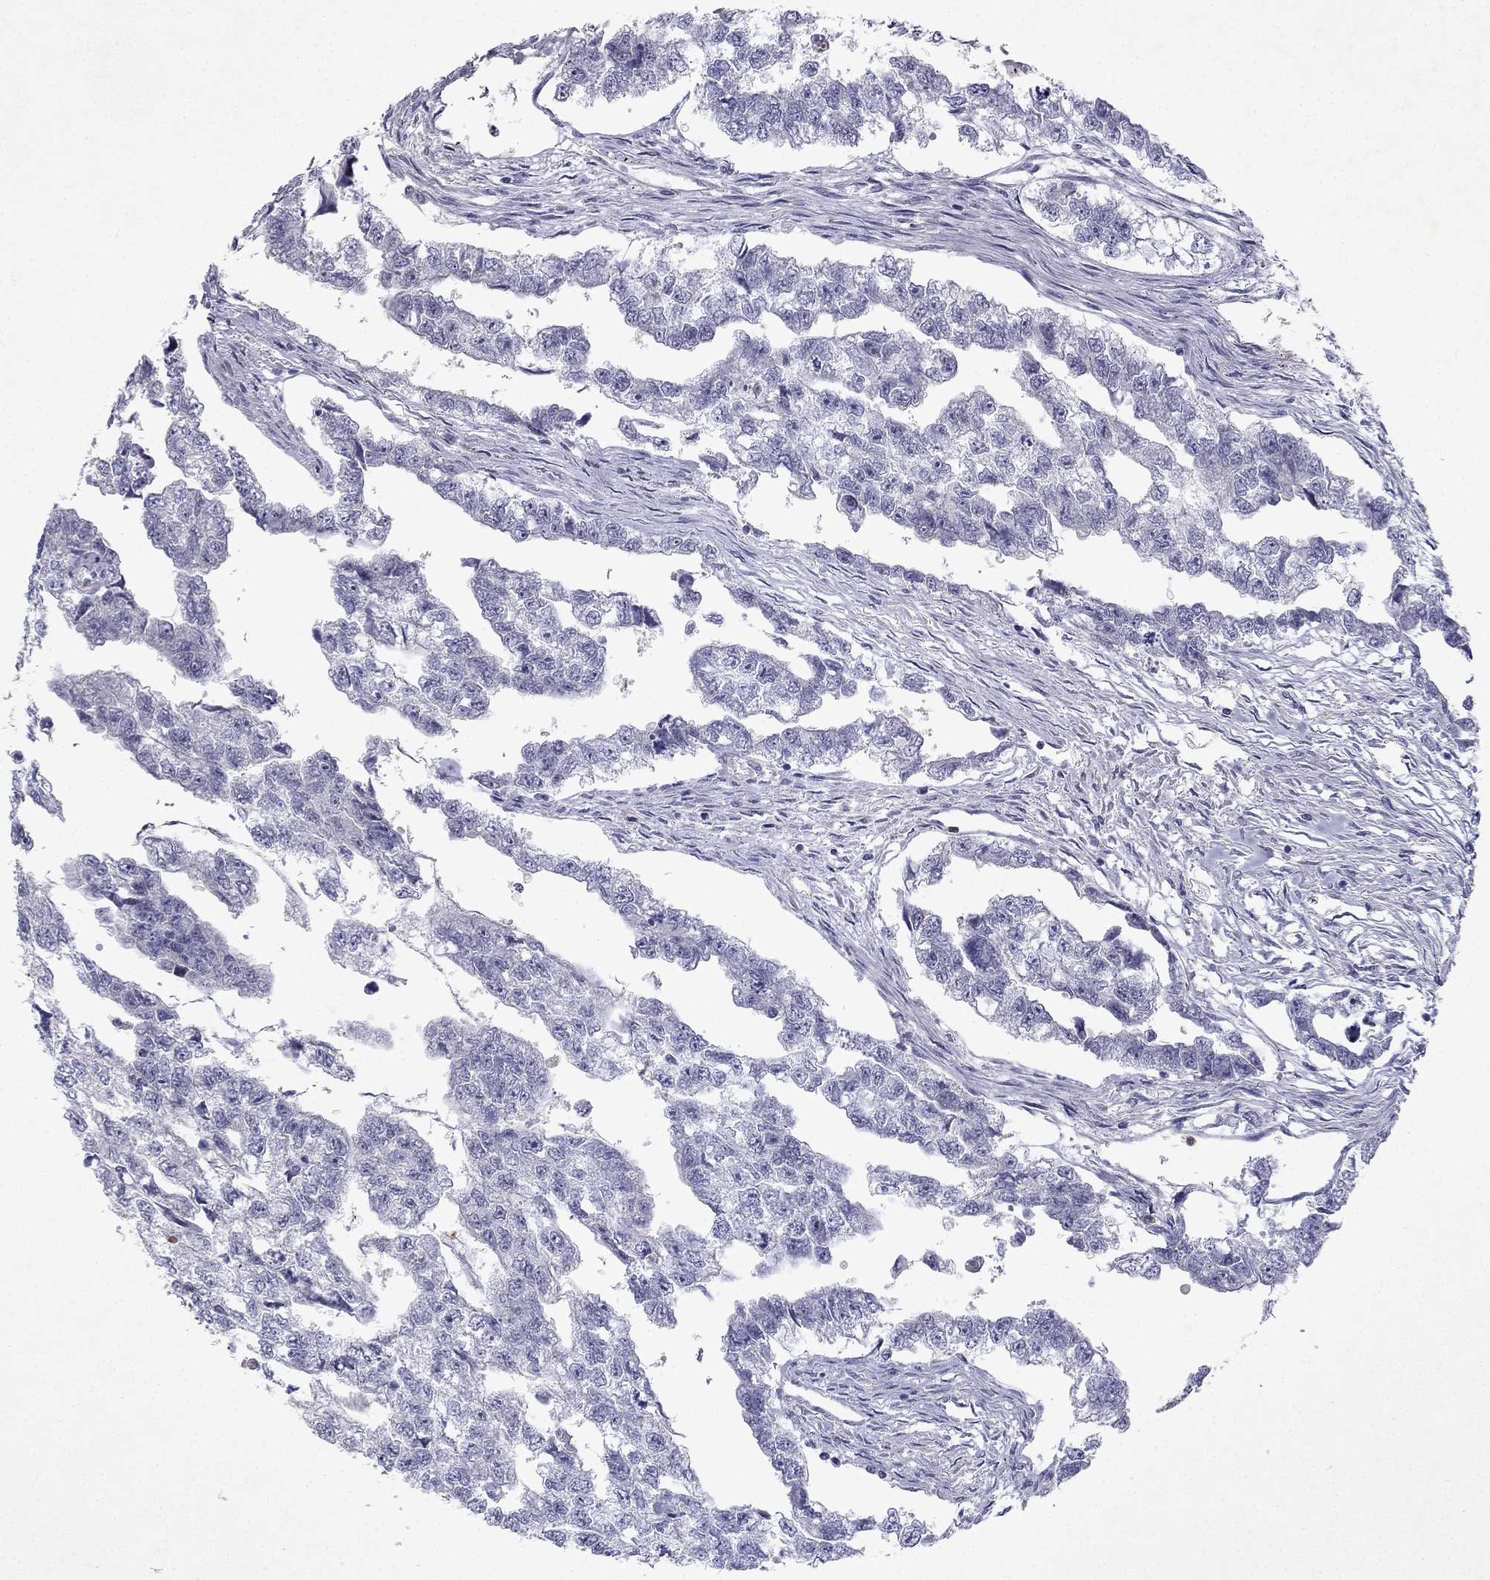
{"staining": {"intensity": "negative", "quantity": "none", "location": "none"}, "tissue": "testis cancer", "cell_type": "Tumor cells", "image_type": "cancer", "snomed": [{"axis": "morphology", "description": "Carcinoma, Embryonal, NOS"}, {"axis": "morphology", "description": "Teratoma, malignant, NOS"}, {"axis": "topography", "description": "Testis"}], "caption": "DAB immunohistochemical staining of human testis cancer exhibits no significant positivity in tumor cells. Brightfield microscopy of IHC stained with DAB (3,3'-diaminobenzidine) (brown) and hematoxylin (blue), captured at high magnification.", "gene": "SLC6A4", "patient": {"sex": "male", "age": 44}}